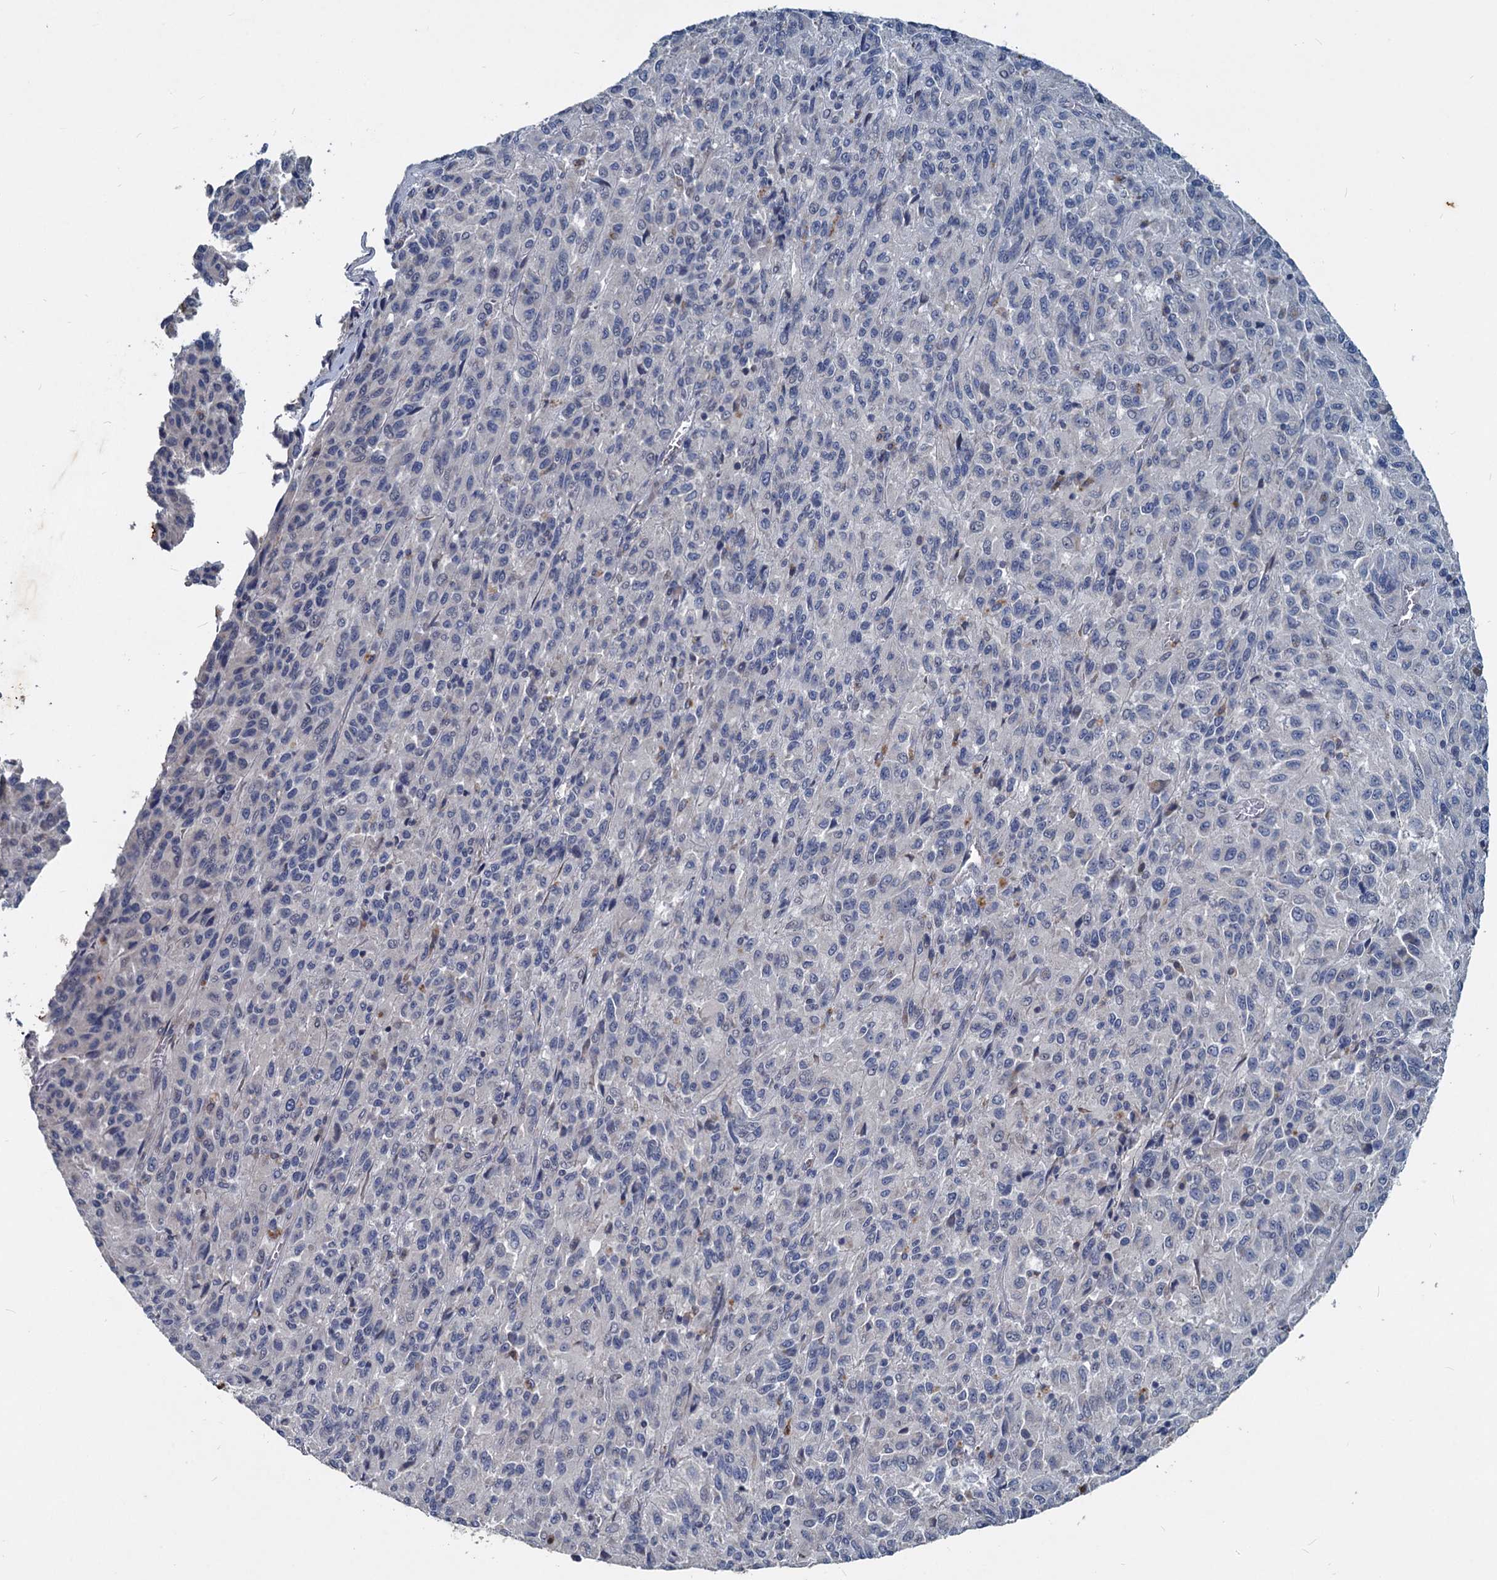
{"staining": {"intensity": "negative", "quantity": "none", "location": "none"}, "tissue": "melanoma", "cell_type": "Tumor cells", "image_type": "cancer", "snomed": [{"axis": "morphology", "description": "Malignant melanoma, Metastatic site"}, {"axis": "topography", "description": "Lung"}], "caption": "Immunohistochemistry photomicrograph of human melanoma stained for a protein (brown), which shows no staining in tumor cells.", "gene": "SLC2A7", "patient": {"sex": "male", "age": 64}}